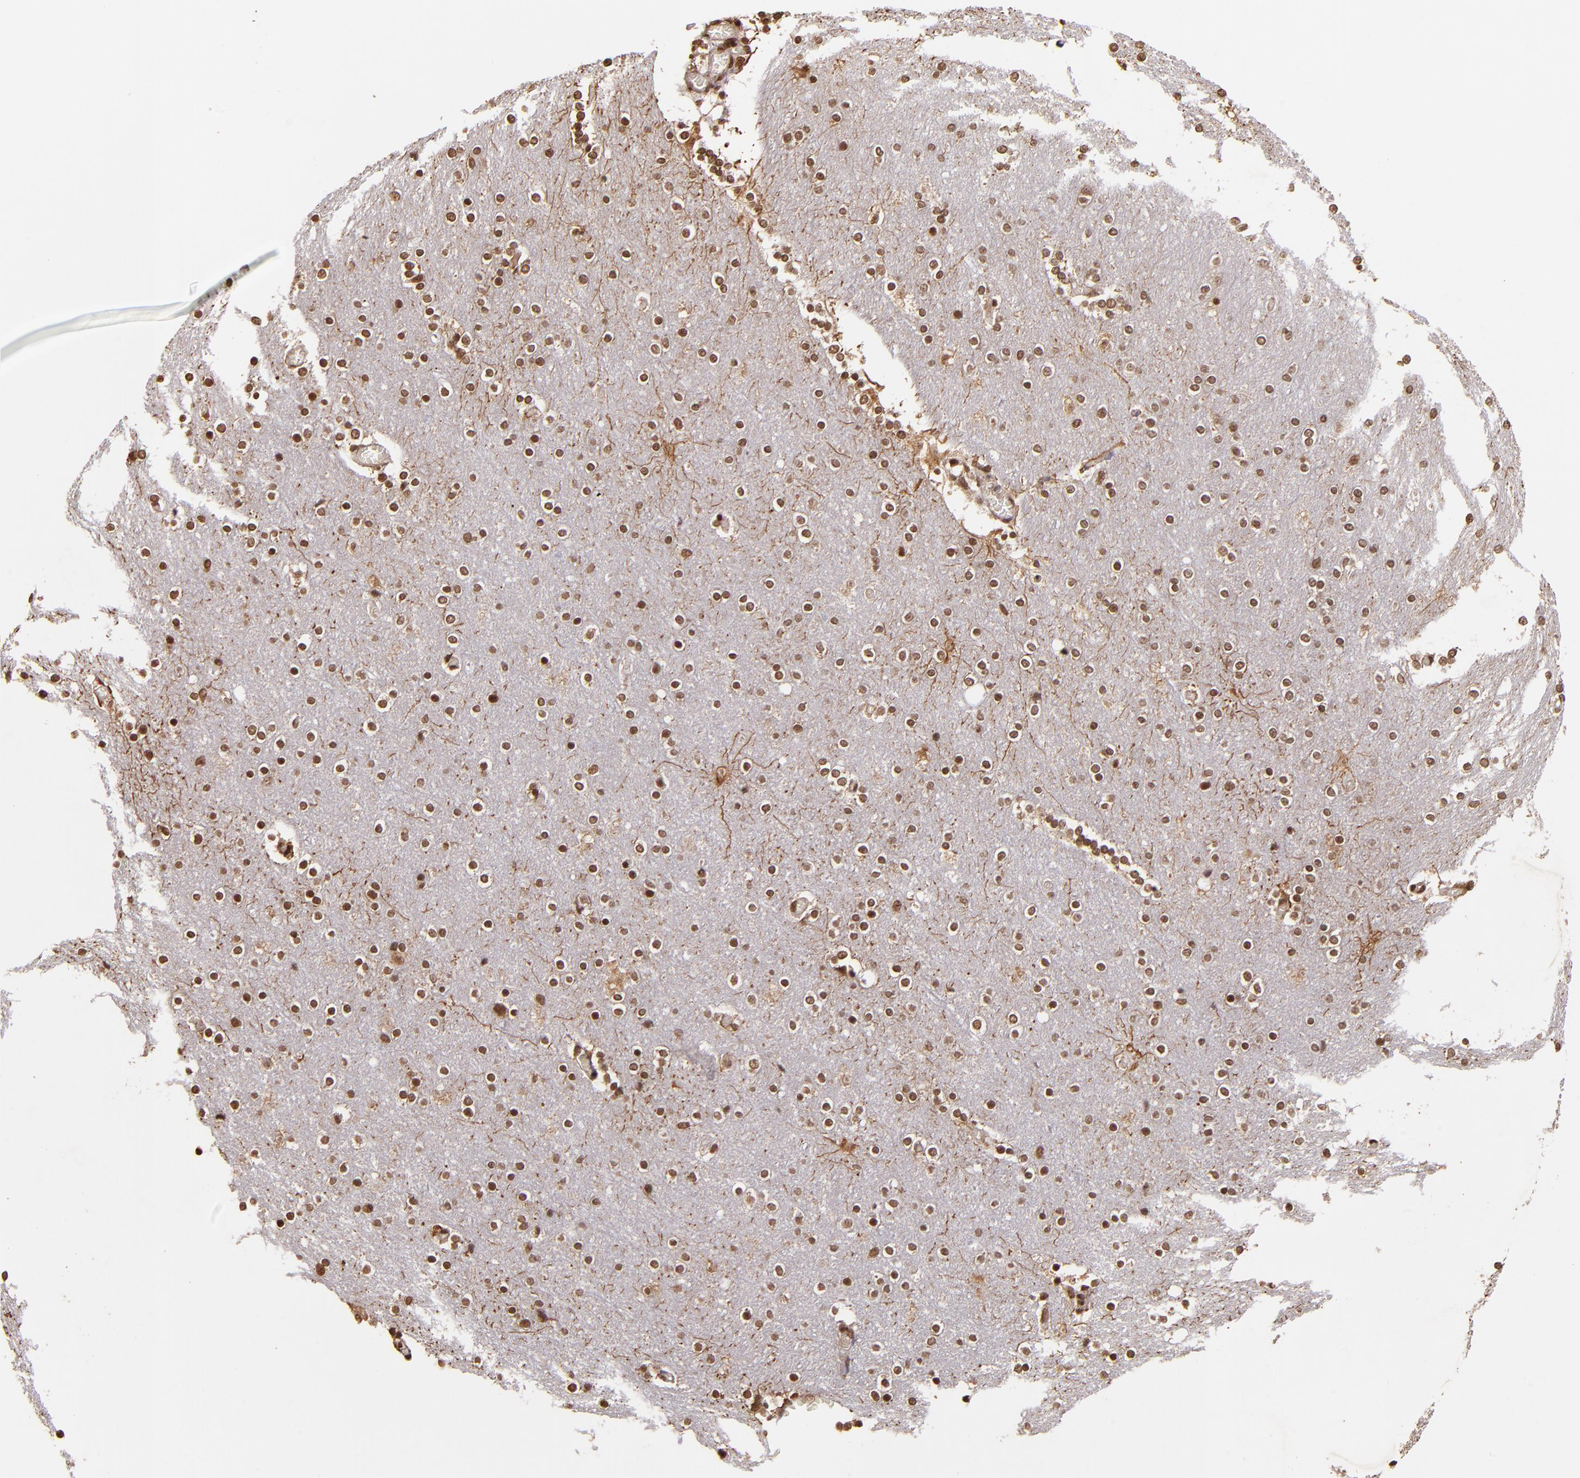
{"staining": {"intensity": "moderate", "quantity": ">75%", "location": "nuclear"}, "tissue": "cerebral cortex", "cell_type": "Endothelial cells", "image_type": "normal", "snomed": [{"axis": "morphology", "description": "Normal tissue, NOS"}, {"axis": "topography", "description": "Cerebral cortex"}], "caption": "IHC of unremarkable cerebral cortex demonstrates medium levels of moderate nuclear expression in approximately >75% of endothelial cells.", "gene": "CUL3", "patient": {"sex": "female", "age": 54}}